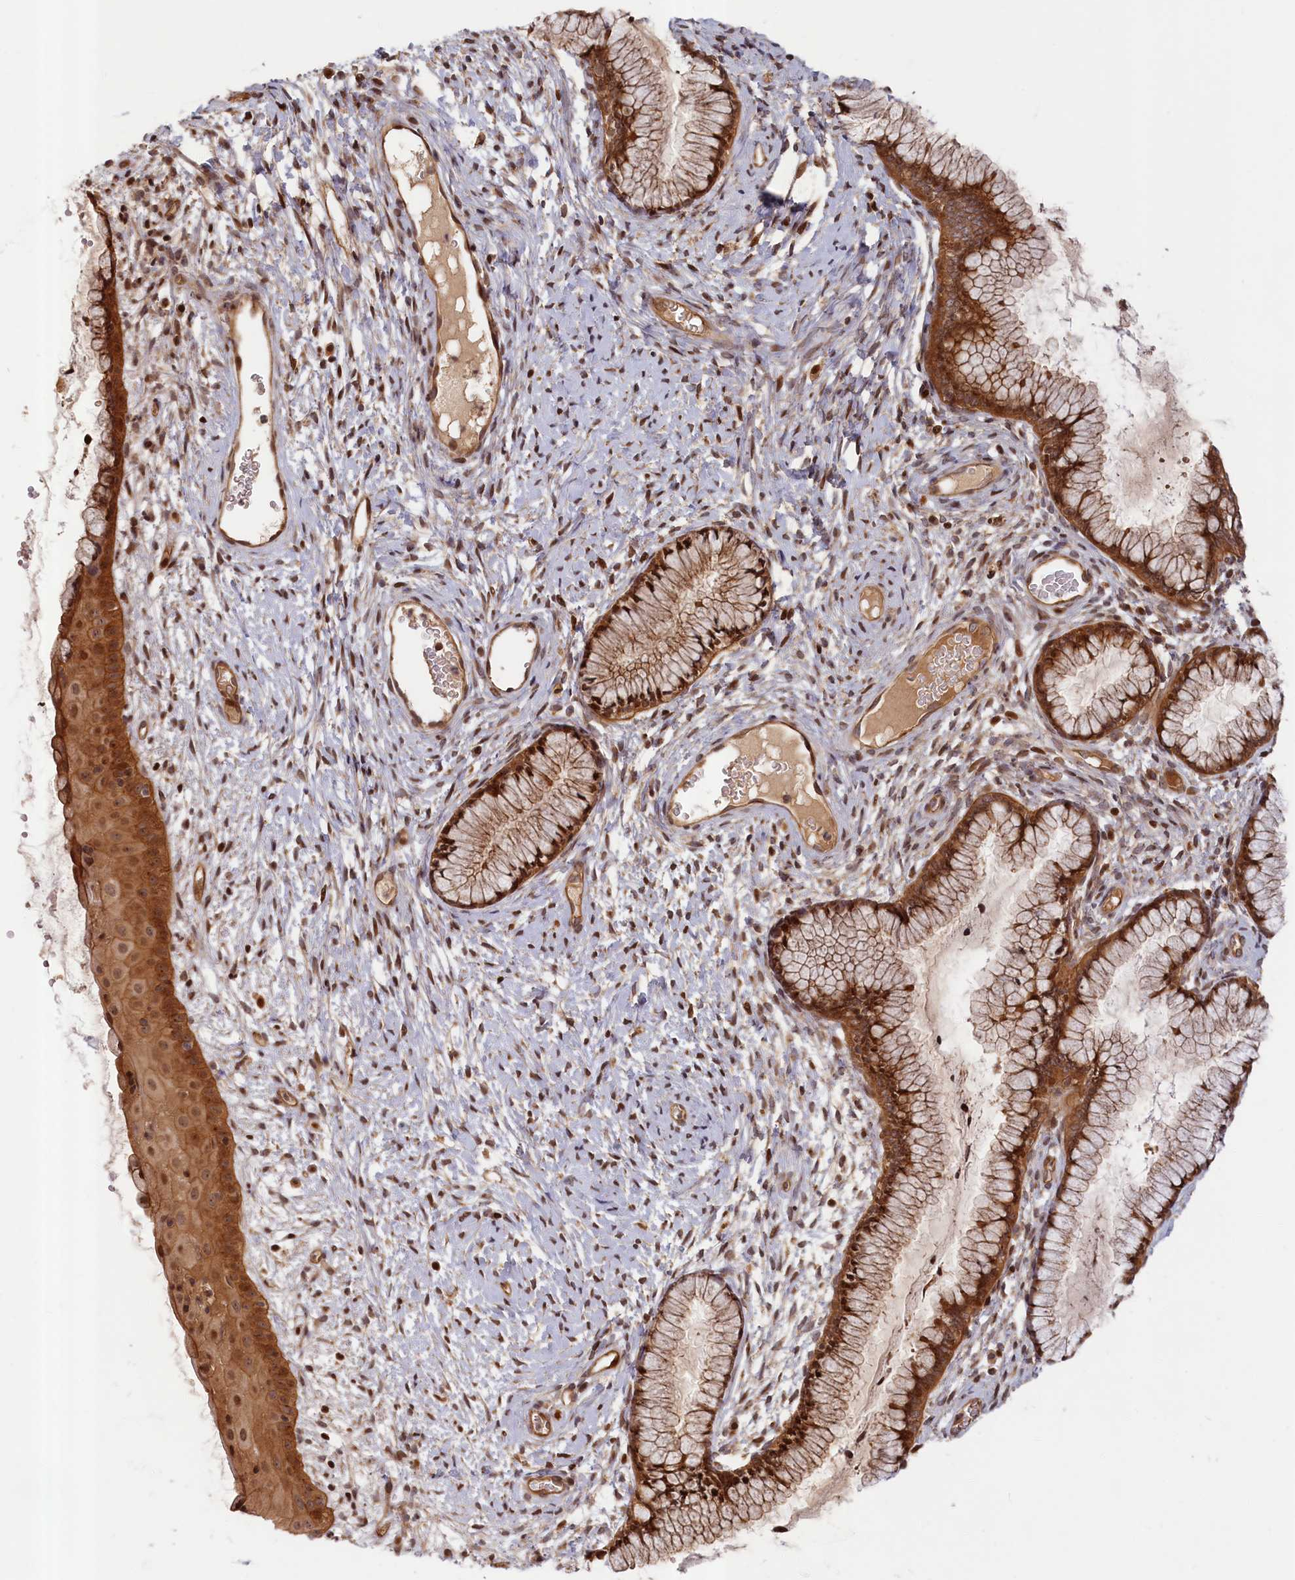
{"staining": {"intensity": "moderate", "quantity": ">75%", "location": "cytoplasmic/membranous,nuclear"}, "tissue": "cervix", "cell_type": "Glandular cells", "image_type": "normal", "snomed": [{"axis": "morphology", "description": "Normal tissue, NOS"}, {"axis": "topography", "description": "Cervix"}], "caption": "About >75% of glandular cells in unremarkable human cervix exhibit moderate cytoplasmic/membranous,nuclear protein expression as visualized by brown immunohistochemical staining.", "gene": "CEP44", "patient": {"sex": "female", "age": 42}}